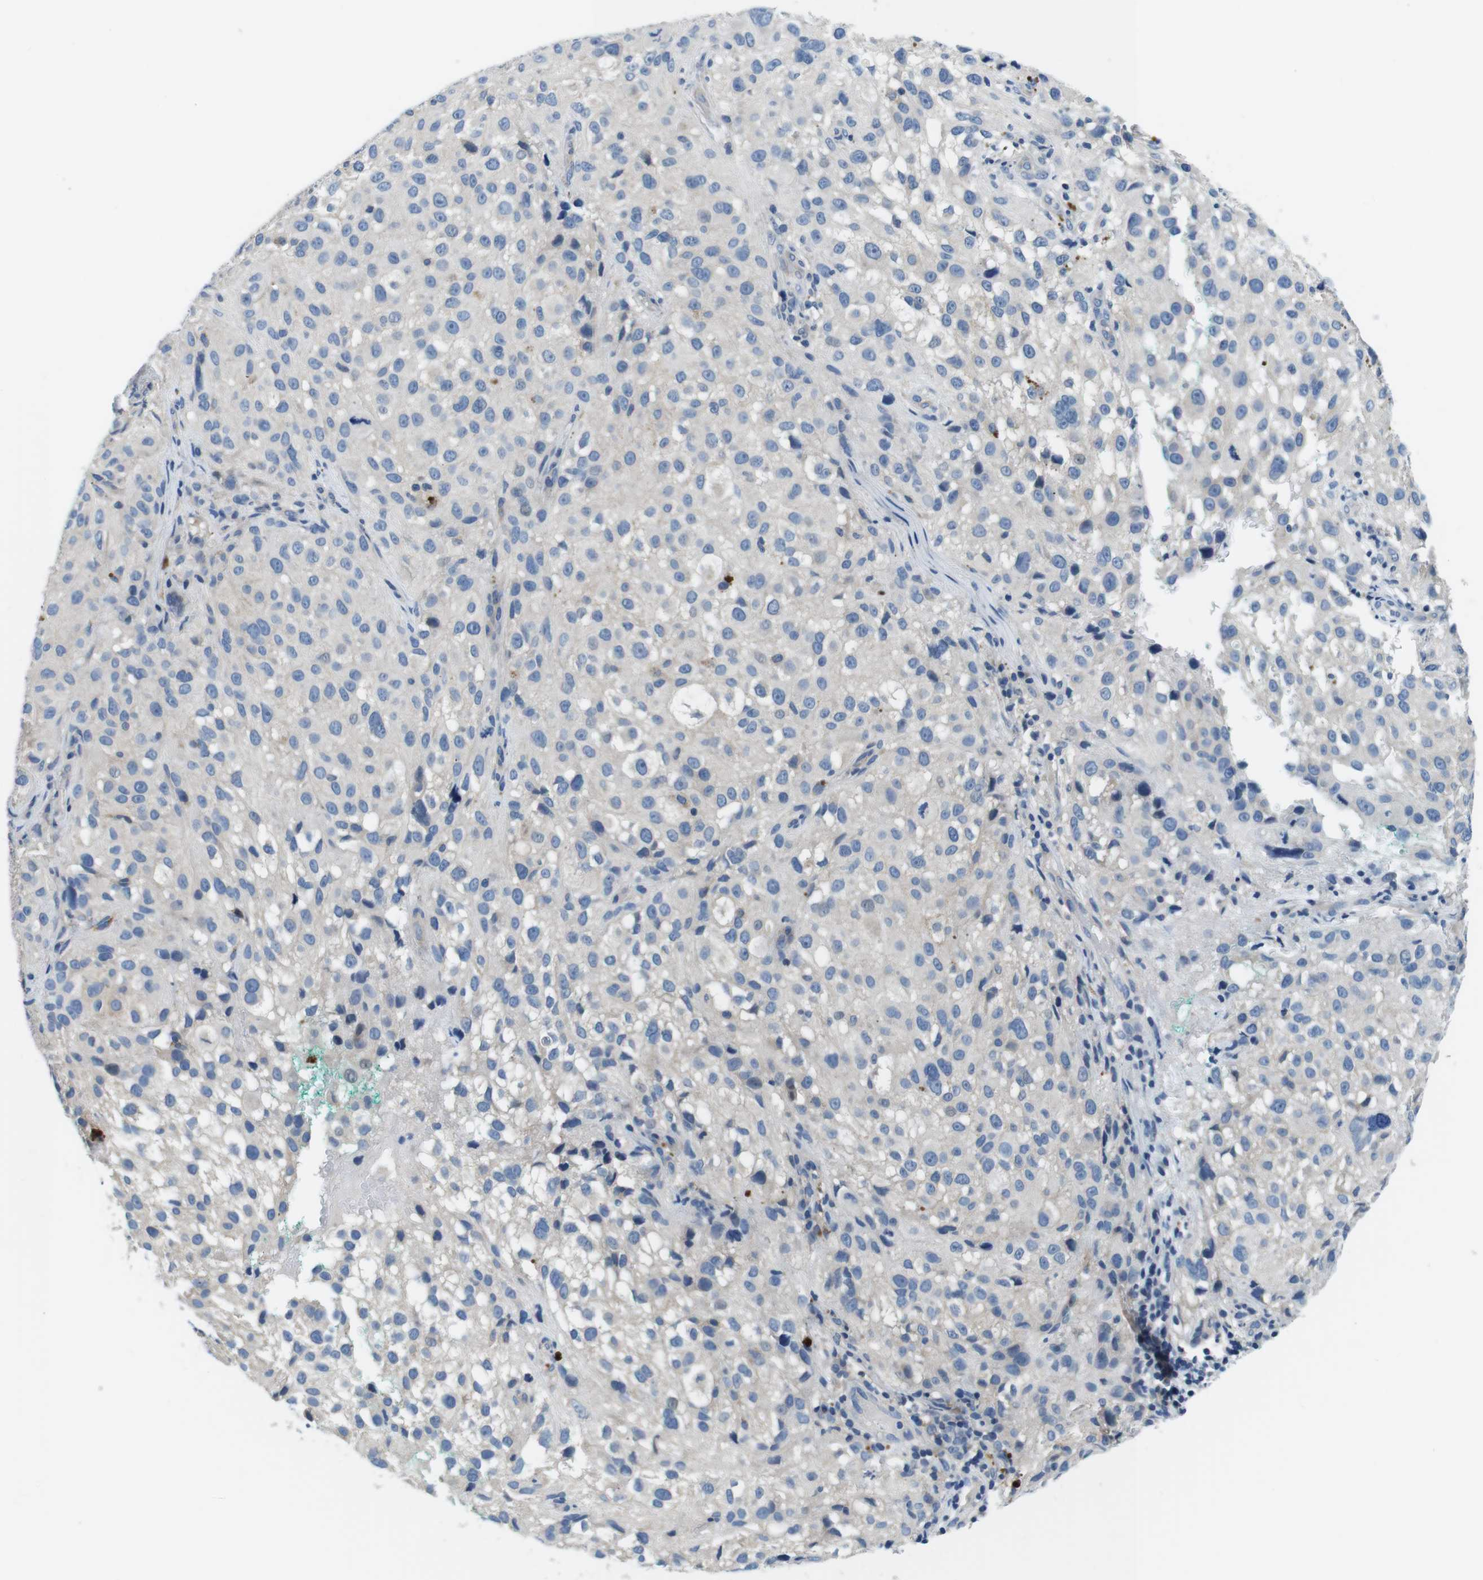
{"staining": {"intensity": "negative", "quantity": "none", "location": "none"}, "tissue": "melanoma", "cell_type": "Tumor cells", "image_type": "cancer", "snomed": [{"axis": "morphology", "description": "Necrosis, NOS"}, {"axis": "morphology", "description": "Malignant melanoma, NOS"}, {"axis": "topography", "description": "Skin"}], "caption": "Melanoma was stained to show a protein in brown. There is no significant staining in tumor cells.", "gene": "DENND4C", "patient": {"sex": "female", "age": 87}}